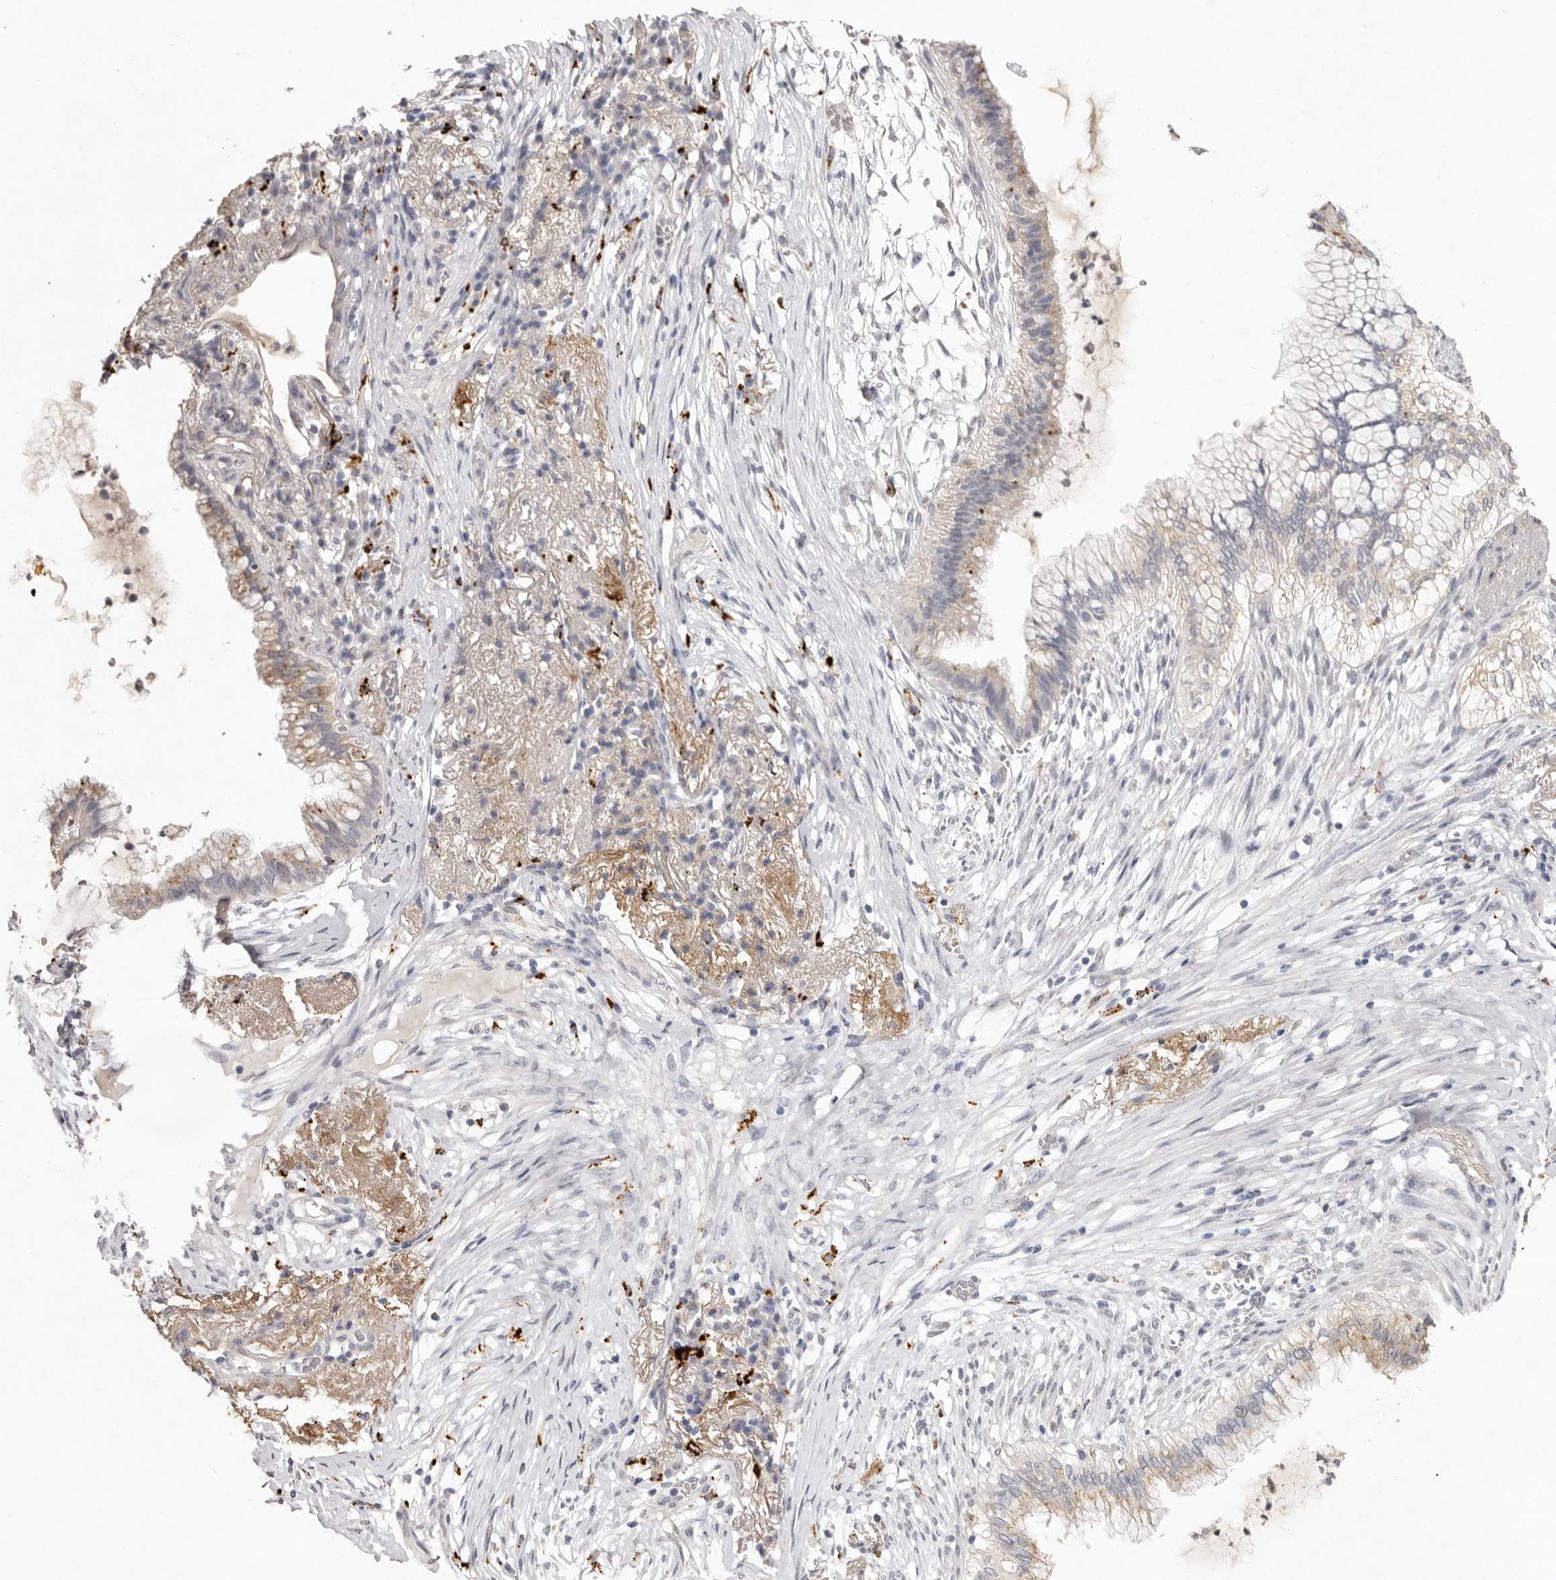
{"staining": {"intensity": "weak", "quantity": "25%-75%", "location": "cytoplasmic/membranous"}, "tissue": "lung cancer", "cell_type": "Tumor cells", "image_type": "cancer", "snomed": [{"axis": "morphology", "description": "Adenocarcinoma, NOS"}, {"axis": "topography", "description": "Lung"}], "caption": "Lung cancer (adenocarcinoma) tissue demonstrates weak cytoplasmic/membranous expression in about 25%-75% of tumor cells", "gene": "FAM185A", "patient": {"sex": "female", "age": 70}}